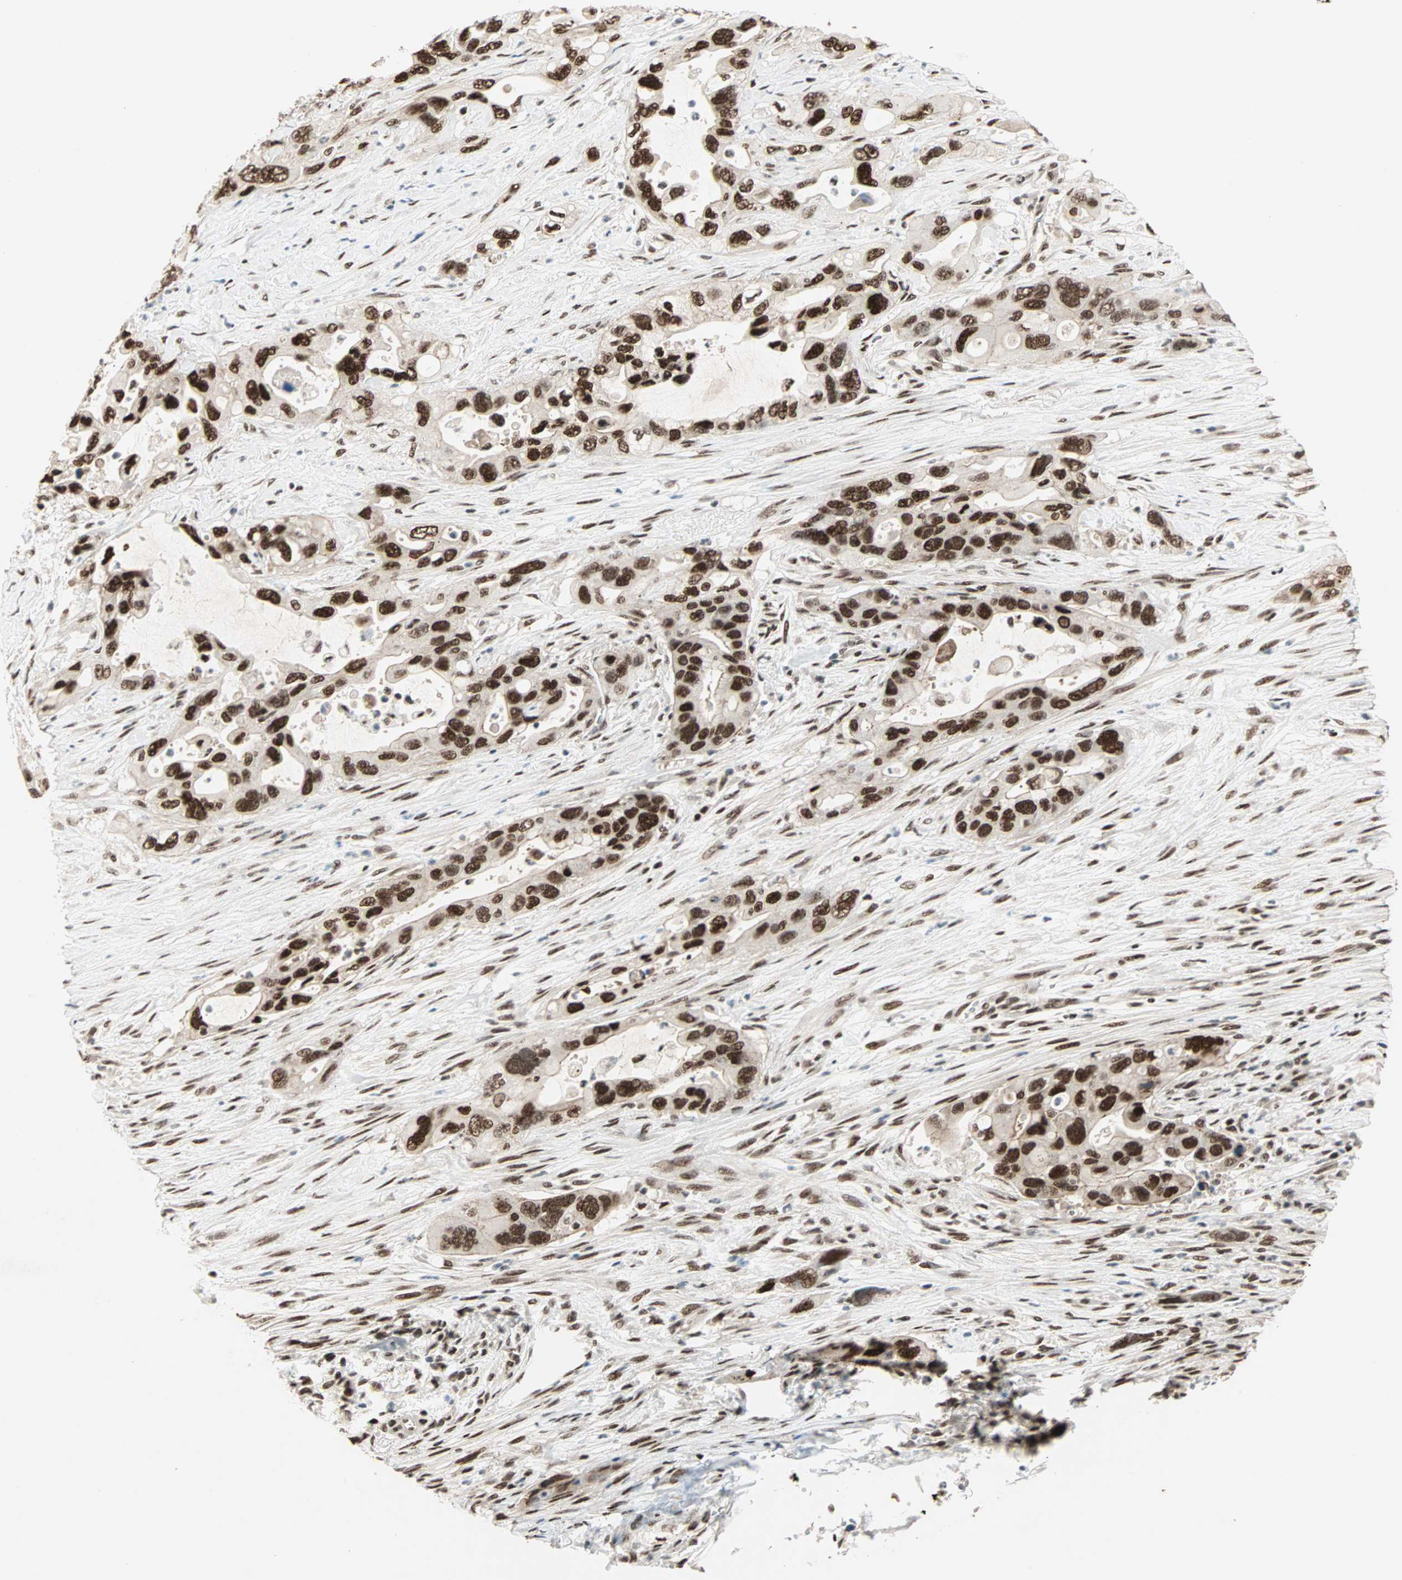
{"staining": {"intensity": "strong", "quantity": ">75%", "location": "nuclear"}, "tissue": "pancreatic cancer", "cell_type": "Tumor cells", "image_type": "cancer", "snomed": [{"axis": "morphology", "description": "Adenocarcinoma, NOS"}, {"axis": "topography", "description": "Pancreas"}], "caption": "This photomicrograph exhibits immunohistochemistry (IHC) staining of pancreatic cancer, with high strong nuclear positivity in approximately >75% of tumor cells.", "gene": "BLM", "patient": {"sex": "female", "age": 71}}